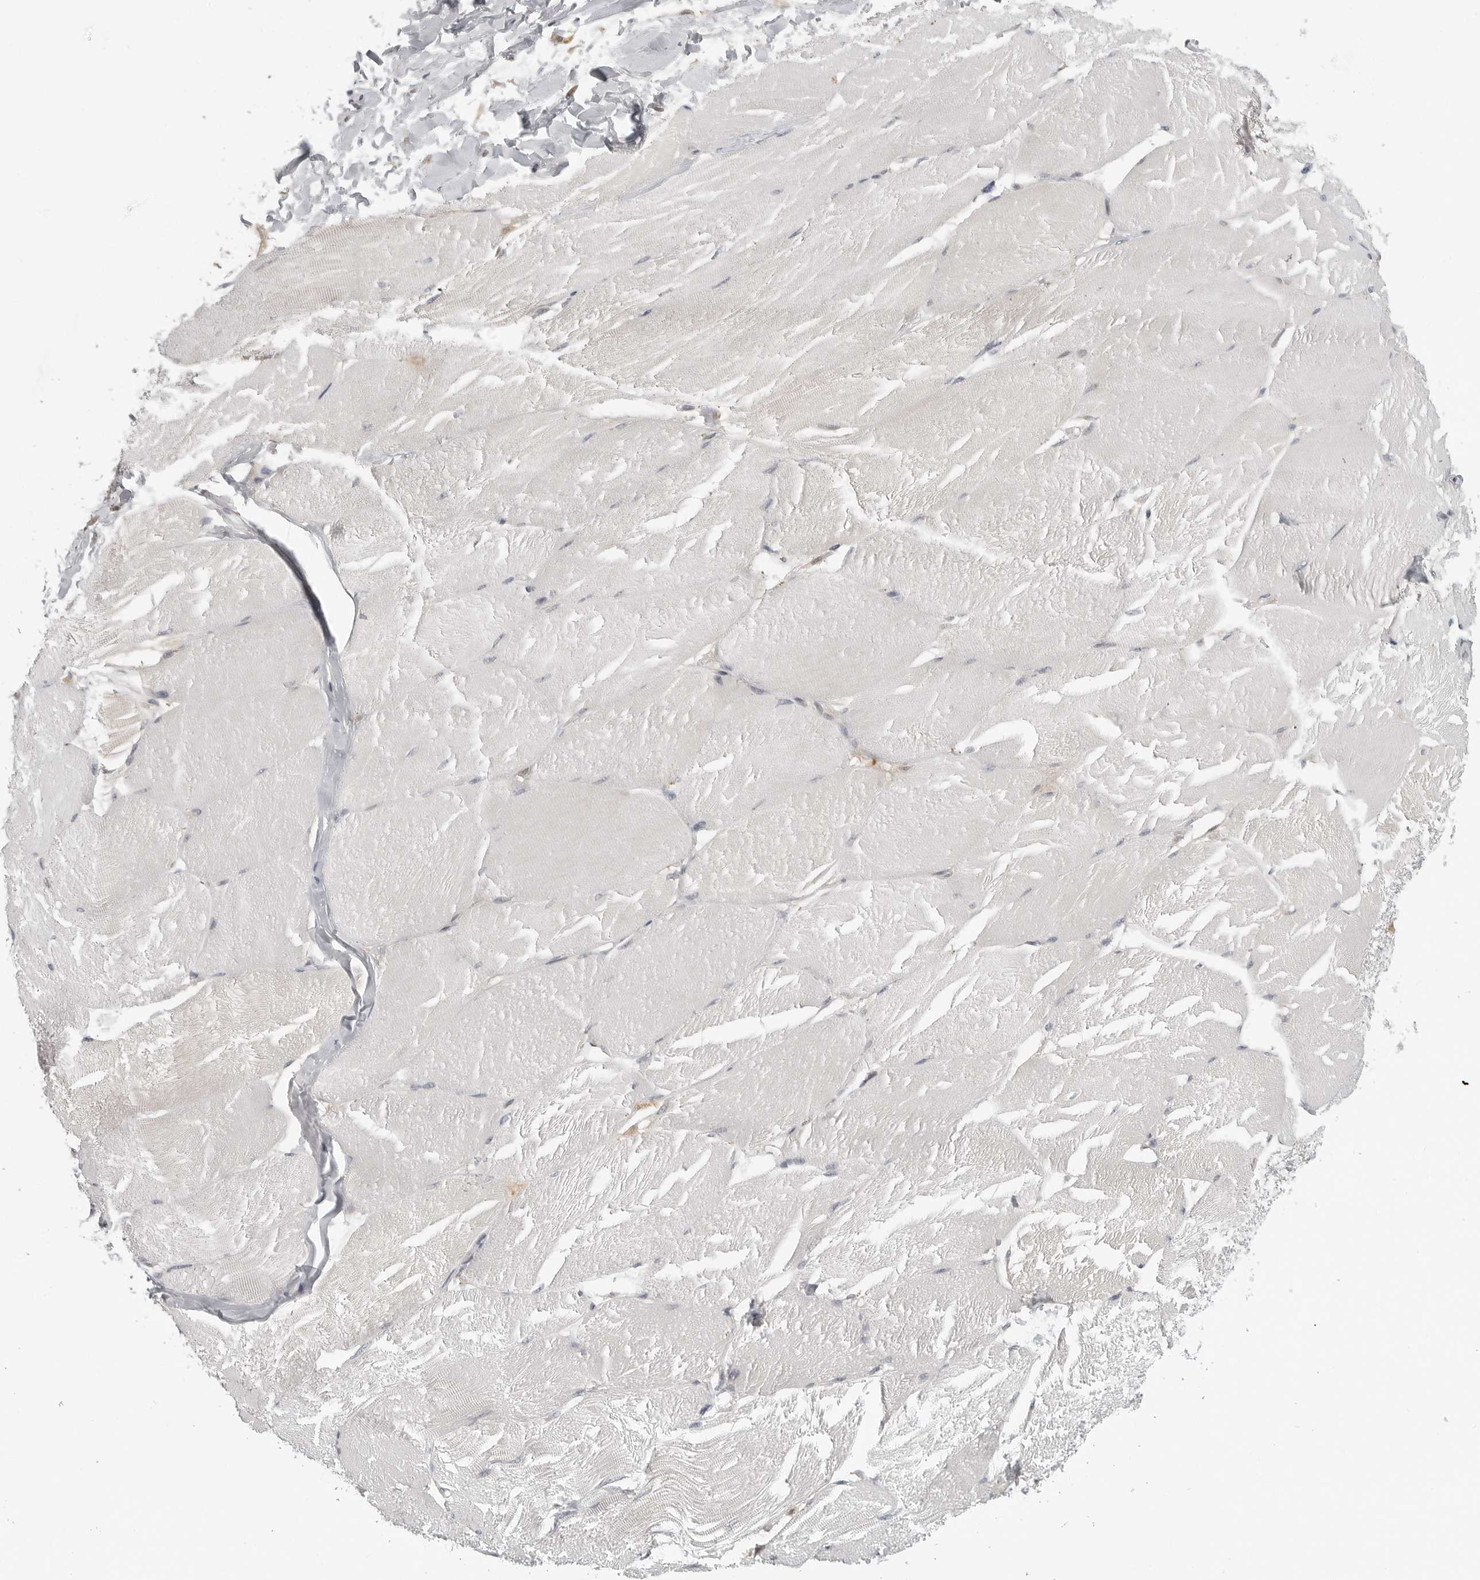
{"staining": {"intensity": "negative", "quantity": "none", "location": "none"}, "tissue": "skeletal muscle", "cell_type": "Myocytes", "image_type": "normal", "snomed": [{"axis": "morphology", "description": "Normal tissue, NOS"}, {"axis": "topography", "description": "Skin"}, {"axis": "topography", "description": "Skeletal muscle"}], "caption": "IHC photomicrograph of normal skeletal muscle: human skeletal muscle stained with DAB shows no significant protein positivity in myocytes.", "gene": "CTIF", "patient": {"sex": "male", "age": 83}}